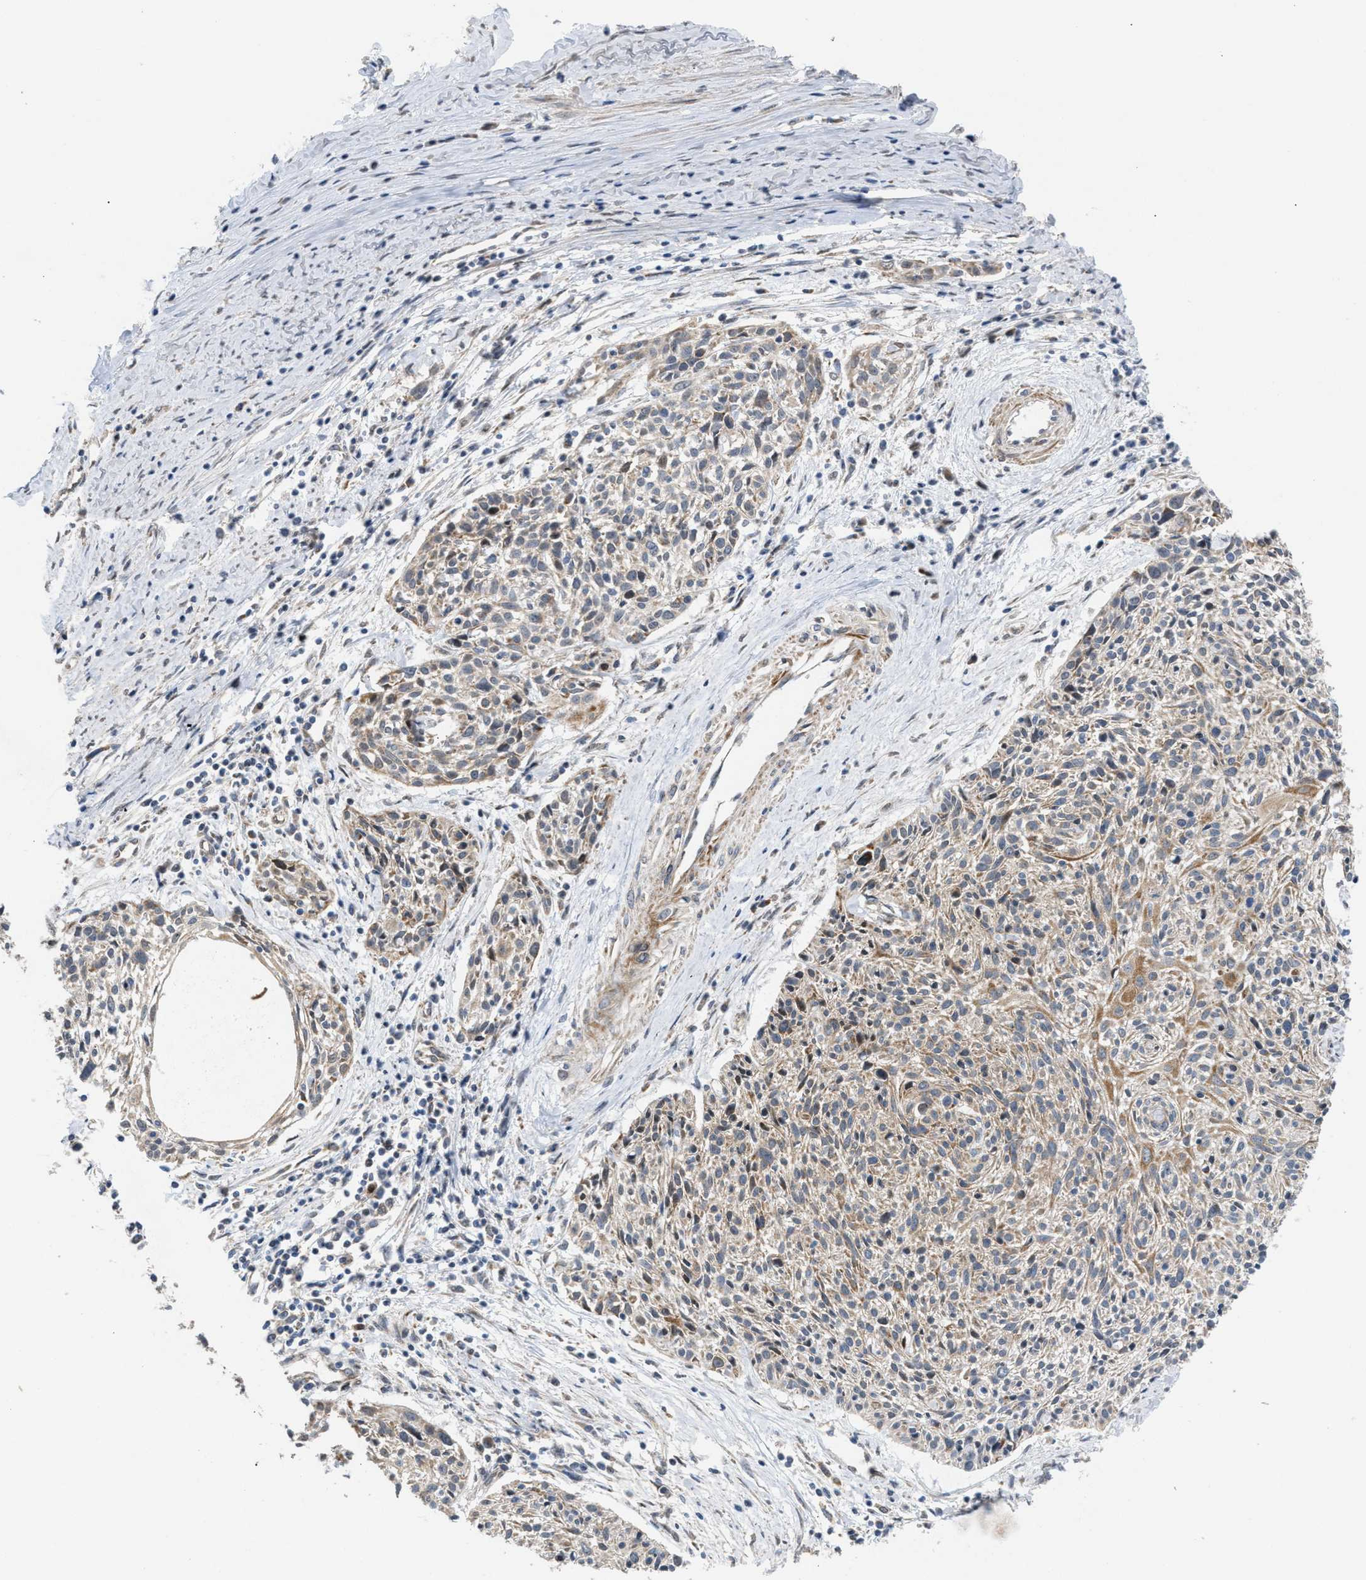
{"staining": {"intensity": "weak", "quantity": "25%-75%", "location": "cytoplasmic/membranous"}, "tissue": "cervical cancer", "cell_type": "Tumor cells", "image_type": "cancer", "snomed": [{"axis": "morphology", "description": "Squamous cell carcinoma, NOS"}, {"axis": "topography", "description": "Cervix"}], "caption": "Brown immunohistochemical staining in human squamous cell carcinoma (cervical) shows weak cytoplasmic/membranous expression in about 25%-75% of tumor cells.", "gene": "TACO1", "patient": {"sex": "female", "age": 51}}